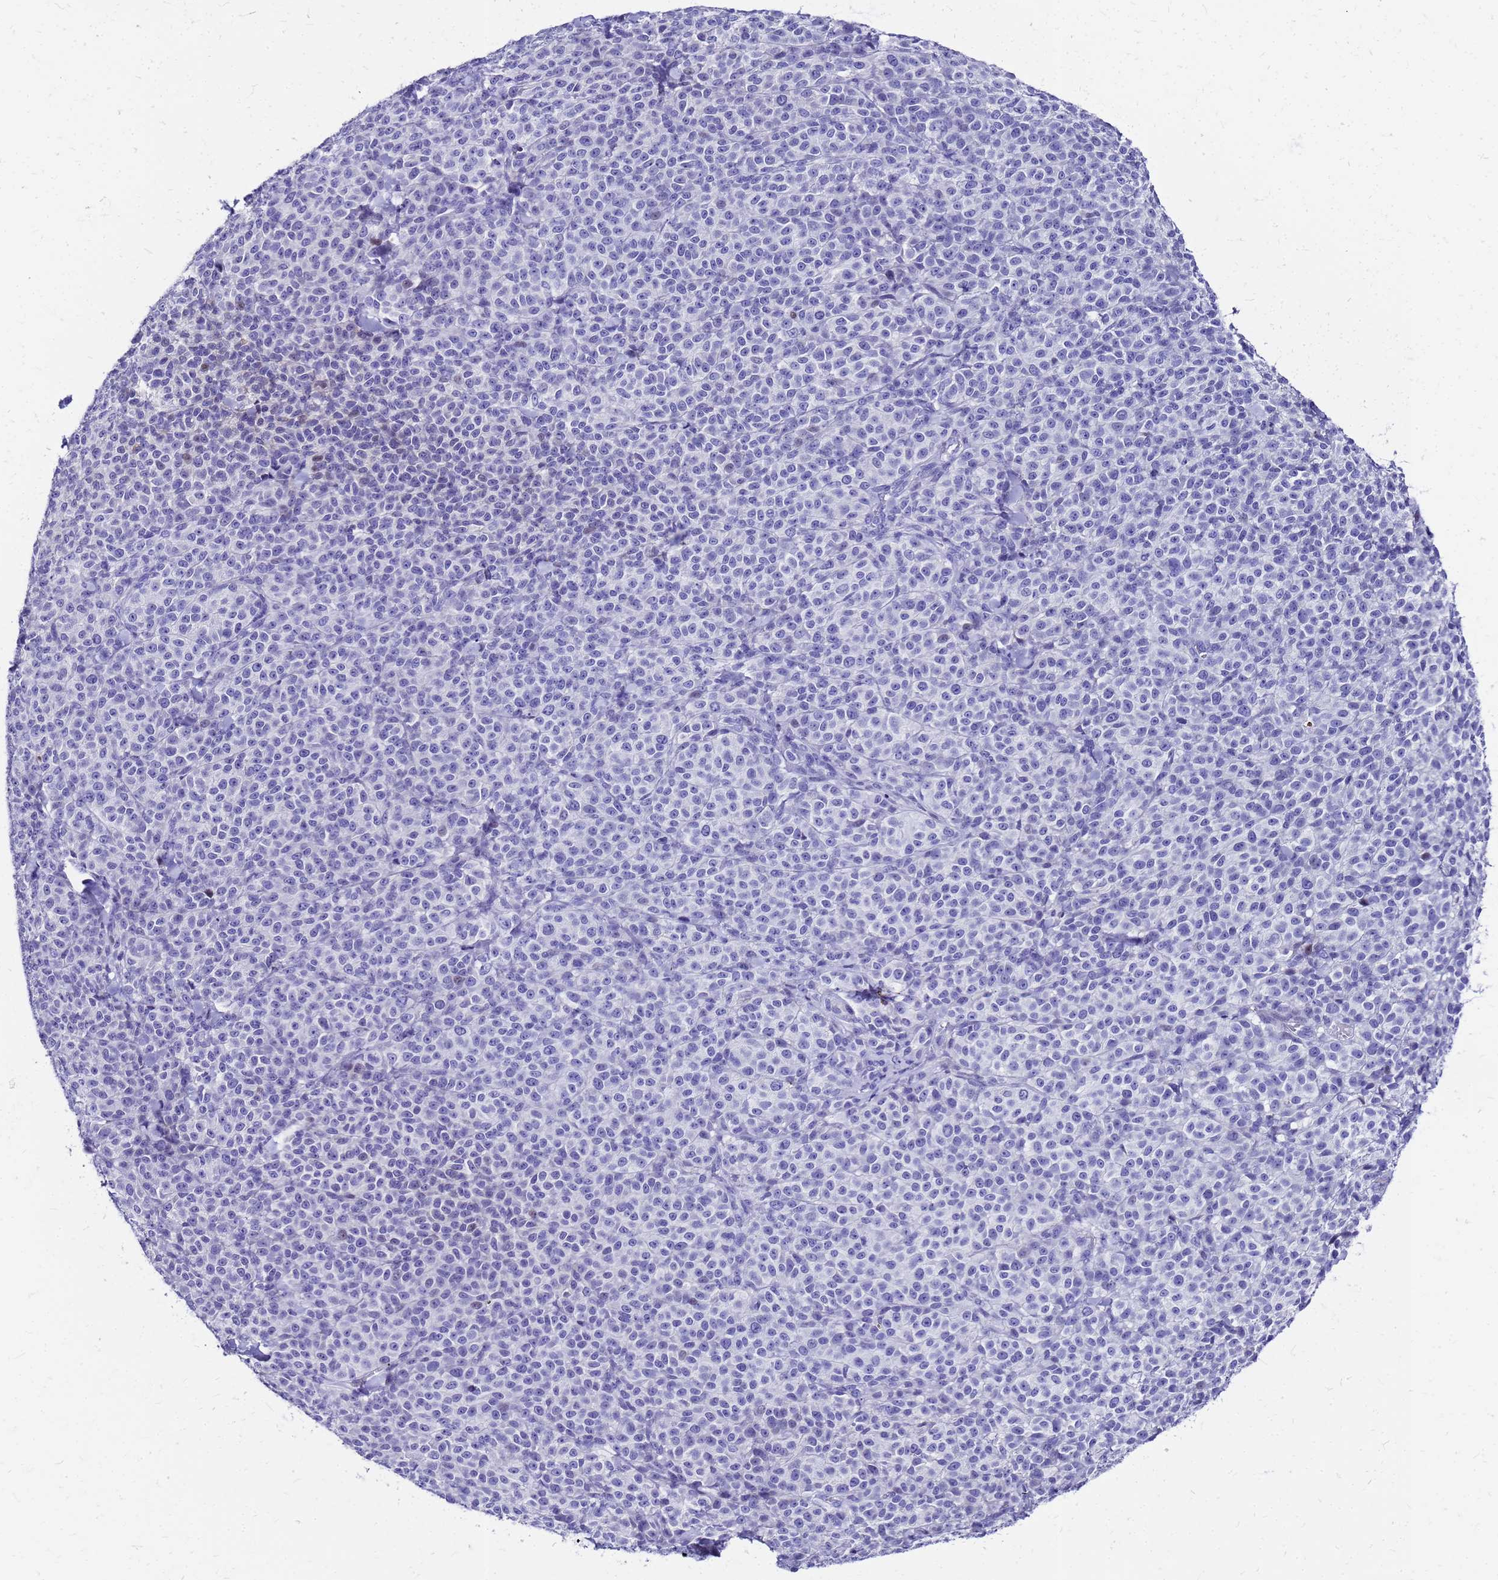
{"staining": {"intensity": "negative", "quantity": "none", "location": "none"}, "tissue": "melanoma", "cell_type": "Tumor cells", "image_type": "cancer", "snomed": [{"axis": "morphology", "description": "Normal tissue, NOS"}, {"axis": "morphology", "description": "Malignant melanoma, NOS"}, {"axis": "topography", "description": "Skin"}], "caption": "Immunohistochemical staining of malignant melanoma demonstrates no significant staining in tumor cells.", "gene": "SMIM21", "patient": {"sex": "female", "age": 34}}